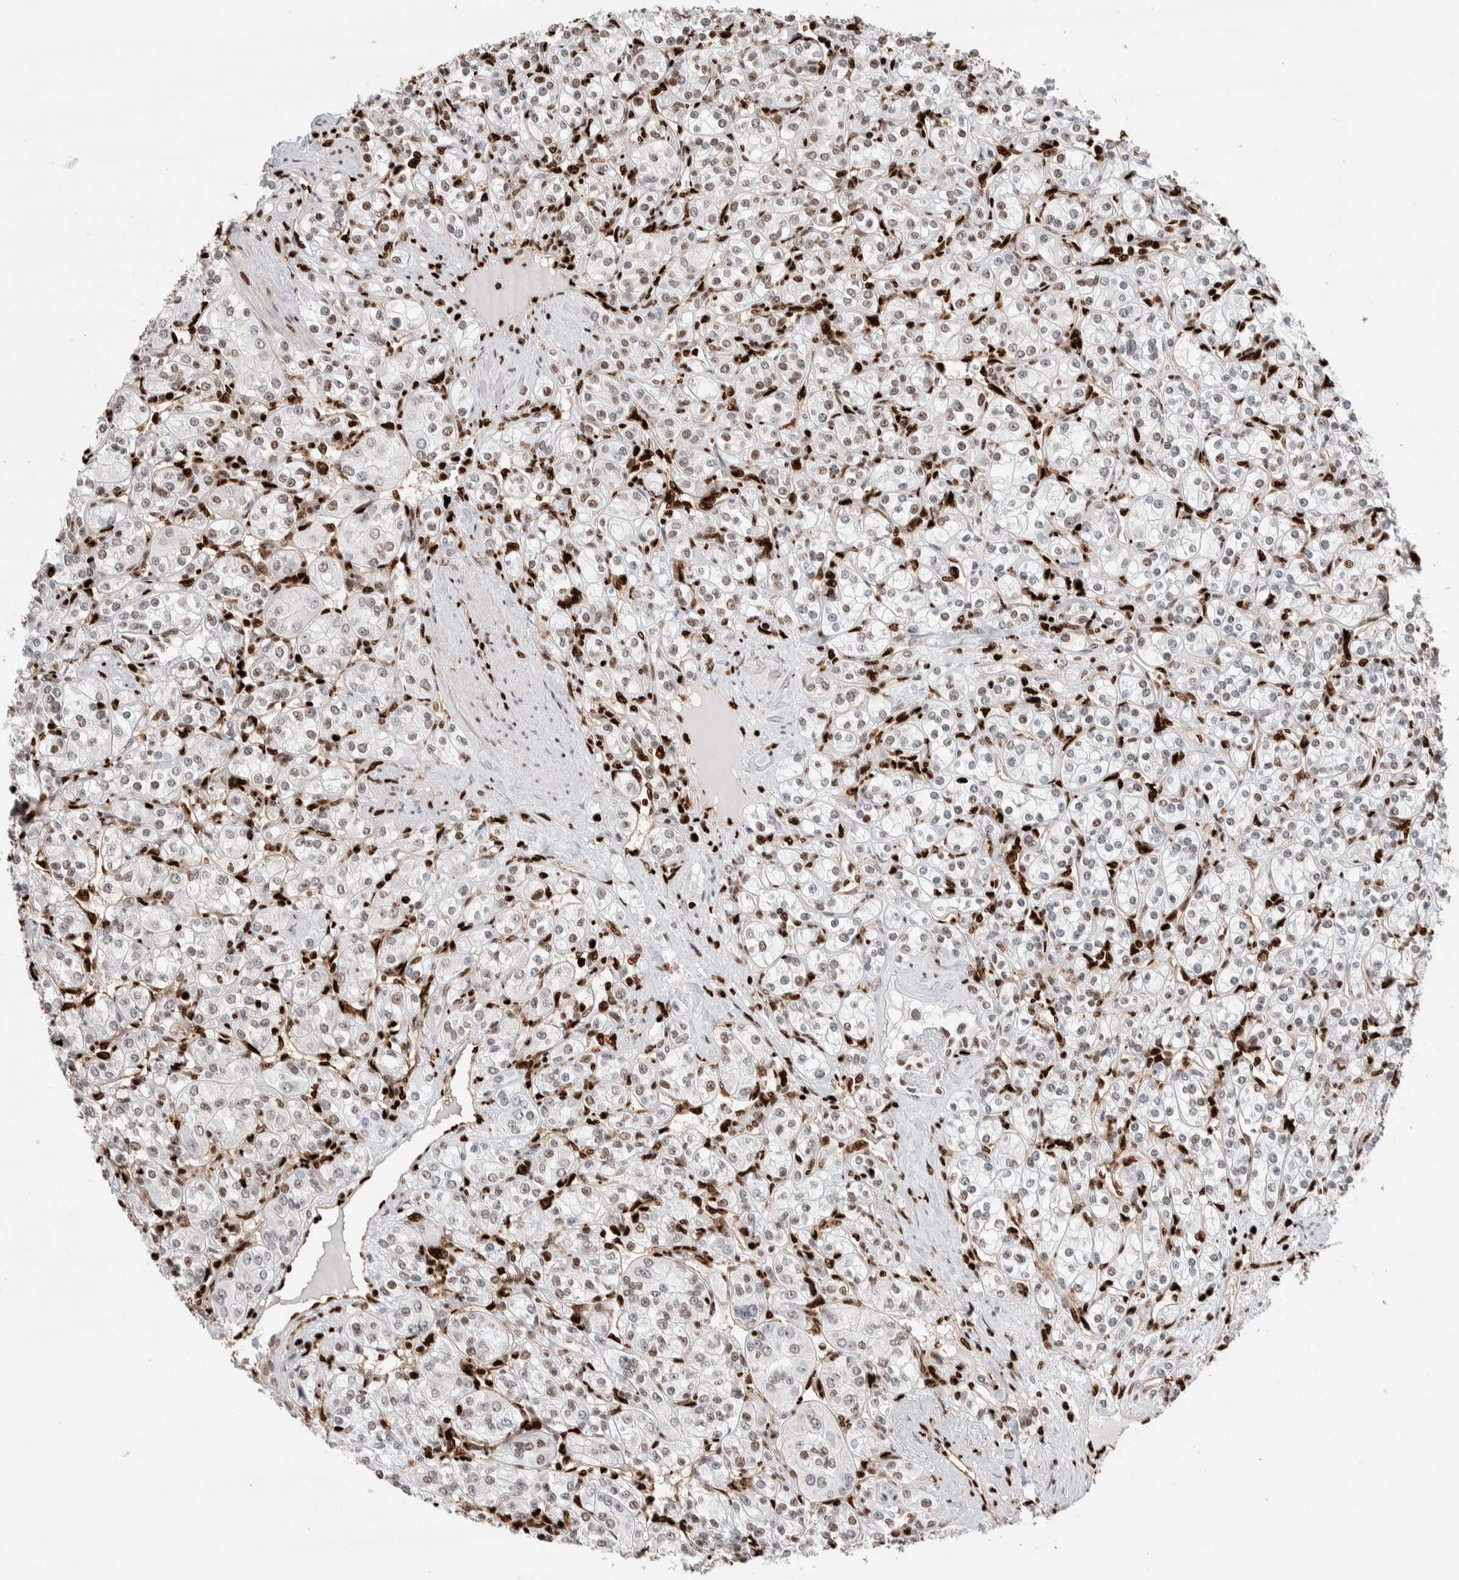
{"staining": {"intensity": "moderate", "quantity": "25%-75%", "location": "nuclear"}, "tissue": "renal cancer", "cell_type": "Tumor cells", "image_type": "cancer", "snomed": [{"axis": "morphology", "description": "Adenocarcinoma, NOS"}, {"axis": "topography", "description": "Kidney"}], "caption": "There is medium levels of moderate nuclear staining in tumor cells of renal cancer, as demonstrated by immunohistochemical staining (brown color).", "gene": "RNASEK-C17orf49", "patient": {"sex": "male", "age": 77}}